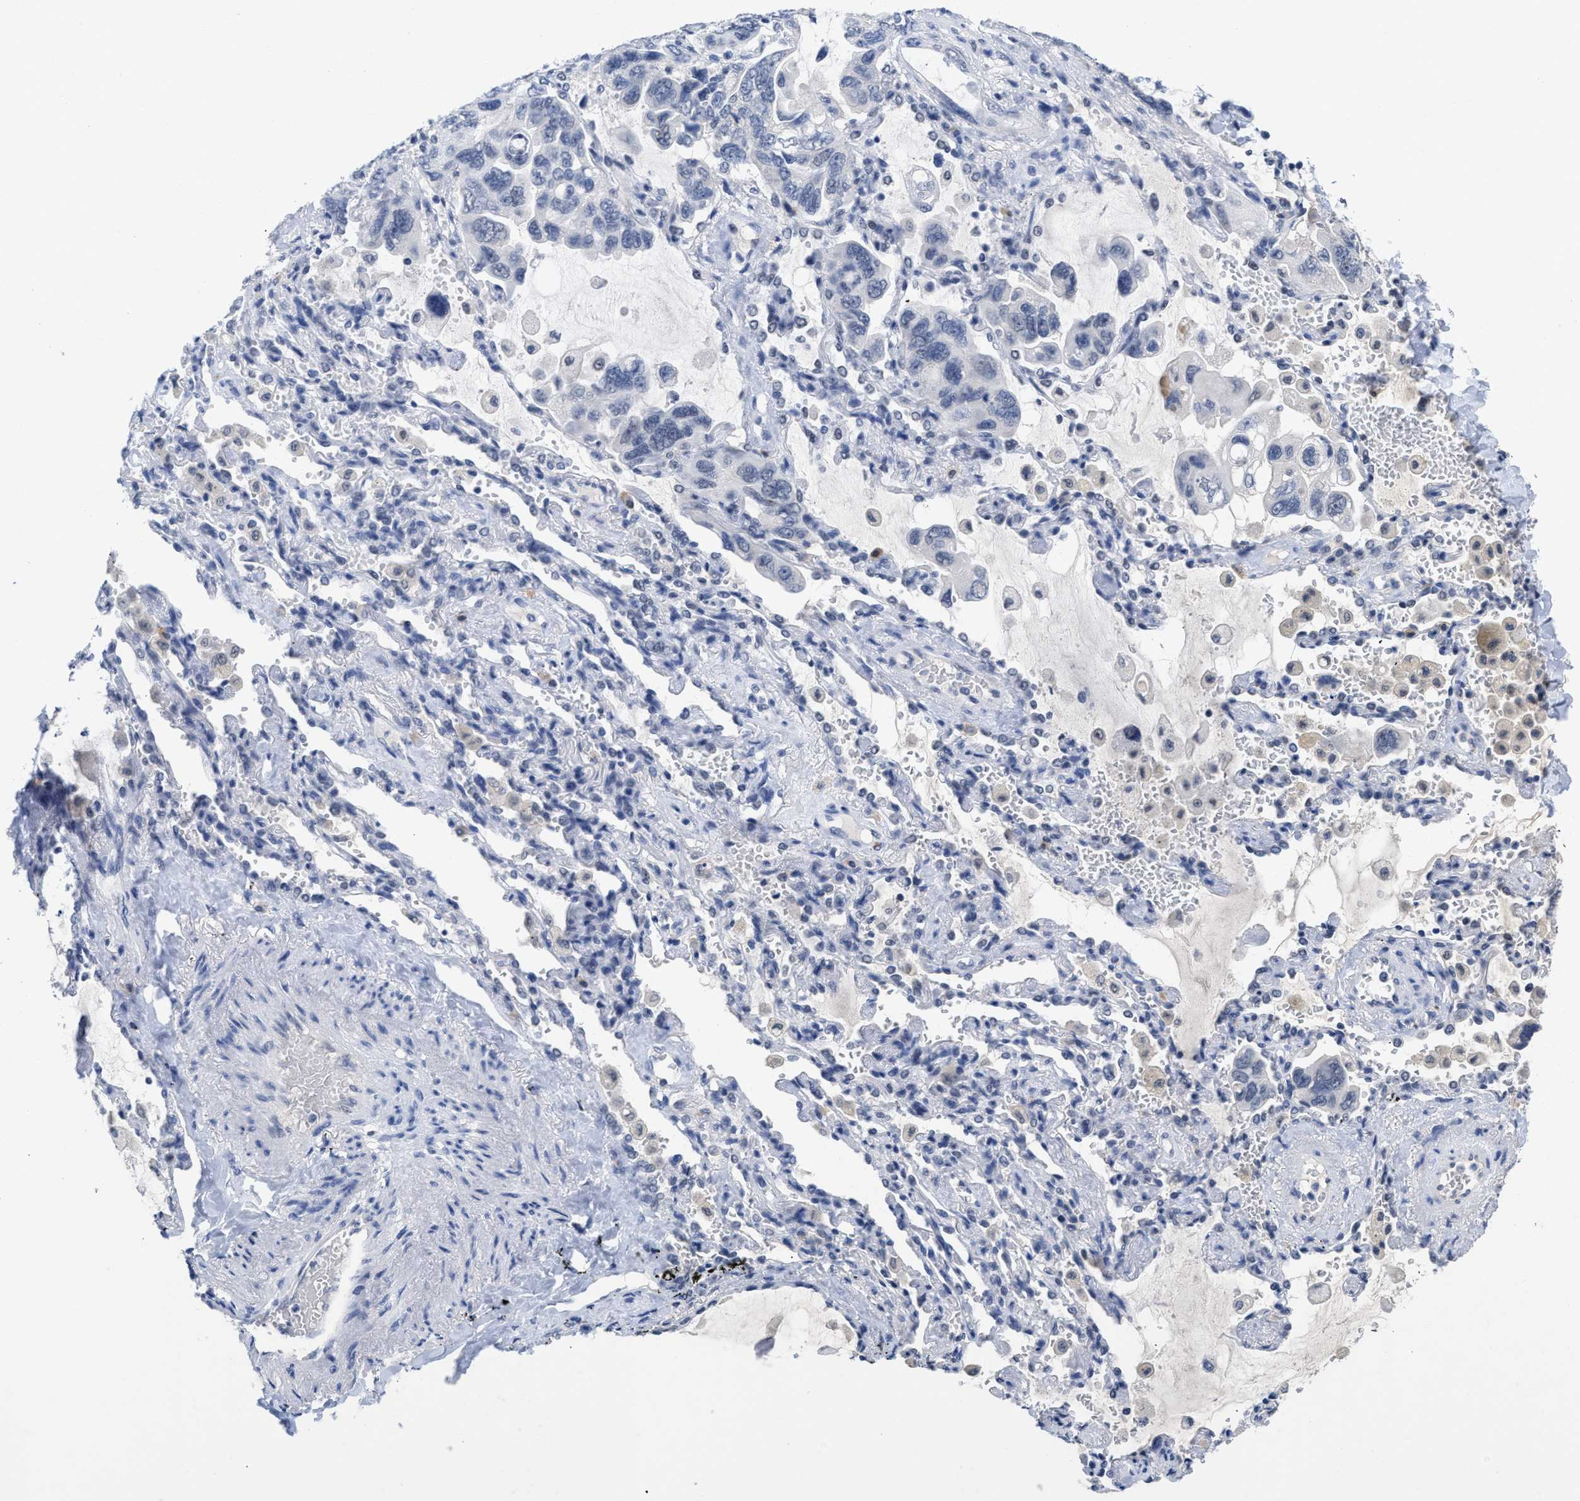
{"staining": {"intensity": "negative", "quantity": "none", "location": "none"}, "tissue": "lung cancer", "cell_type": "Tumor cells", "image_type": "cancer", "snomed": [{"axis": "morphology", "description": "Squamous cell carcinoma, NOS"}, {"axis": "topography", "description": "Lung"}], "caption": "Protein analysis of lung squamous cell carcinoma displays no significant positivity in tumor cells. (Brightfield microscopy of DAB immunohistochemistry (IHC) at high magnification).", "gene": "GGNBP2", "patient": {"sex": "female", "age": 73}}